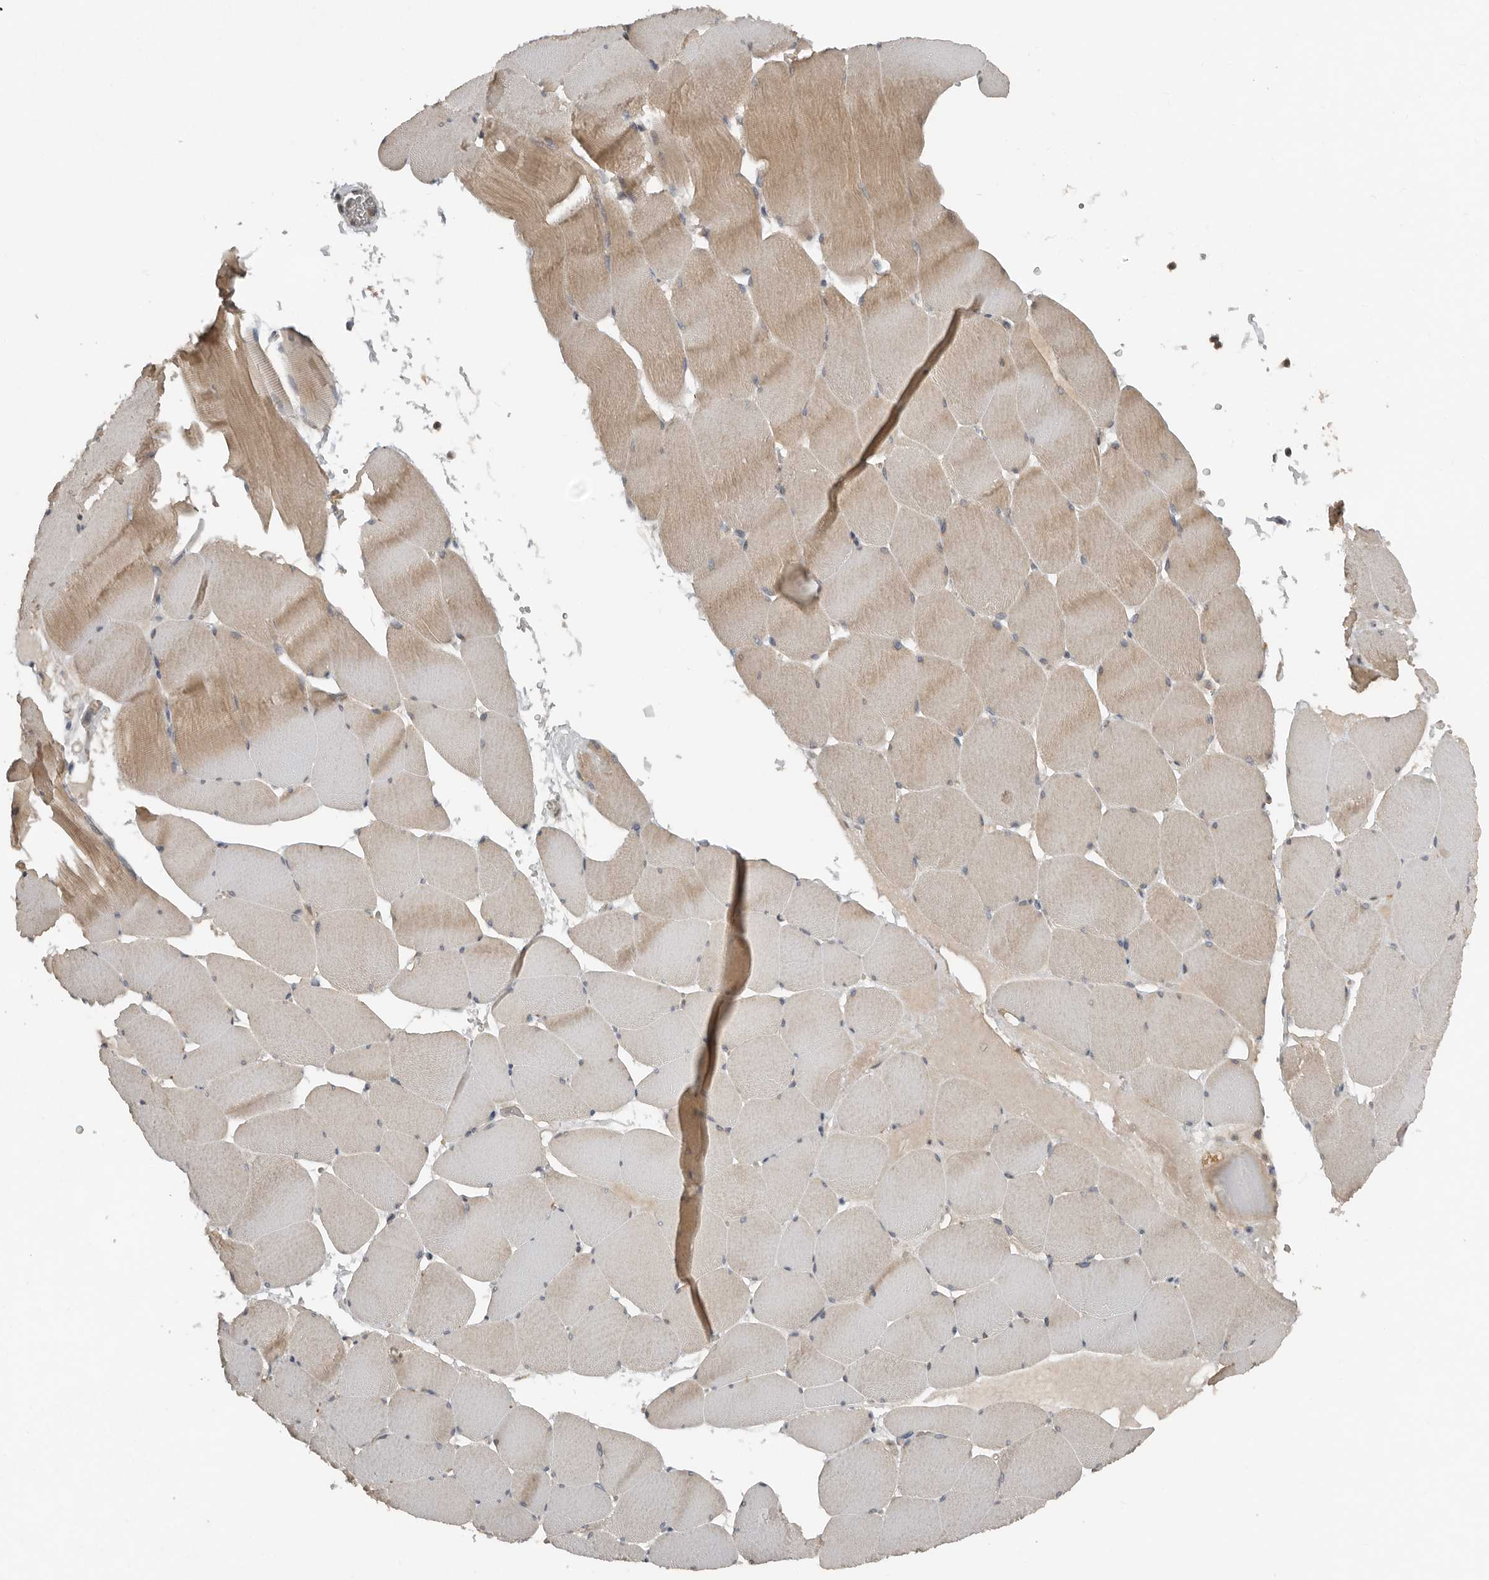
{"staining": {"intensity": "weak", "quantity": ">75%", "location": "cytoplasmic/membranous"}, "tissue": "skeletal muscle", "cell_type": "Myocytes", "image_type": "normal", "snomed": [{"axis": "morphology", "description": "Normal tissue, NOS"}, {"axis": "topography", "description": "Skeletal muscle"}], "caption": "The micrograph demonstrates a brown stain indicating the presence of a protein in the cytoplasmic/membranous of myocytes in skeletal muscle.", "gene": "TEAD3", "patient": {"sex": "male", "age": 62}}